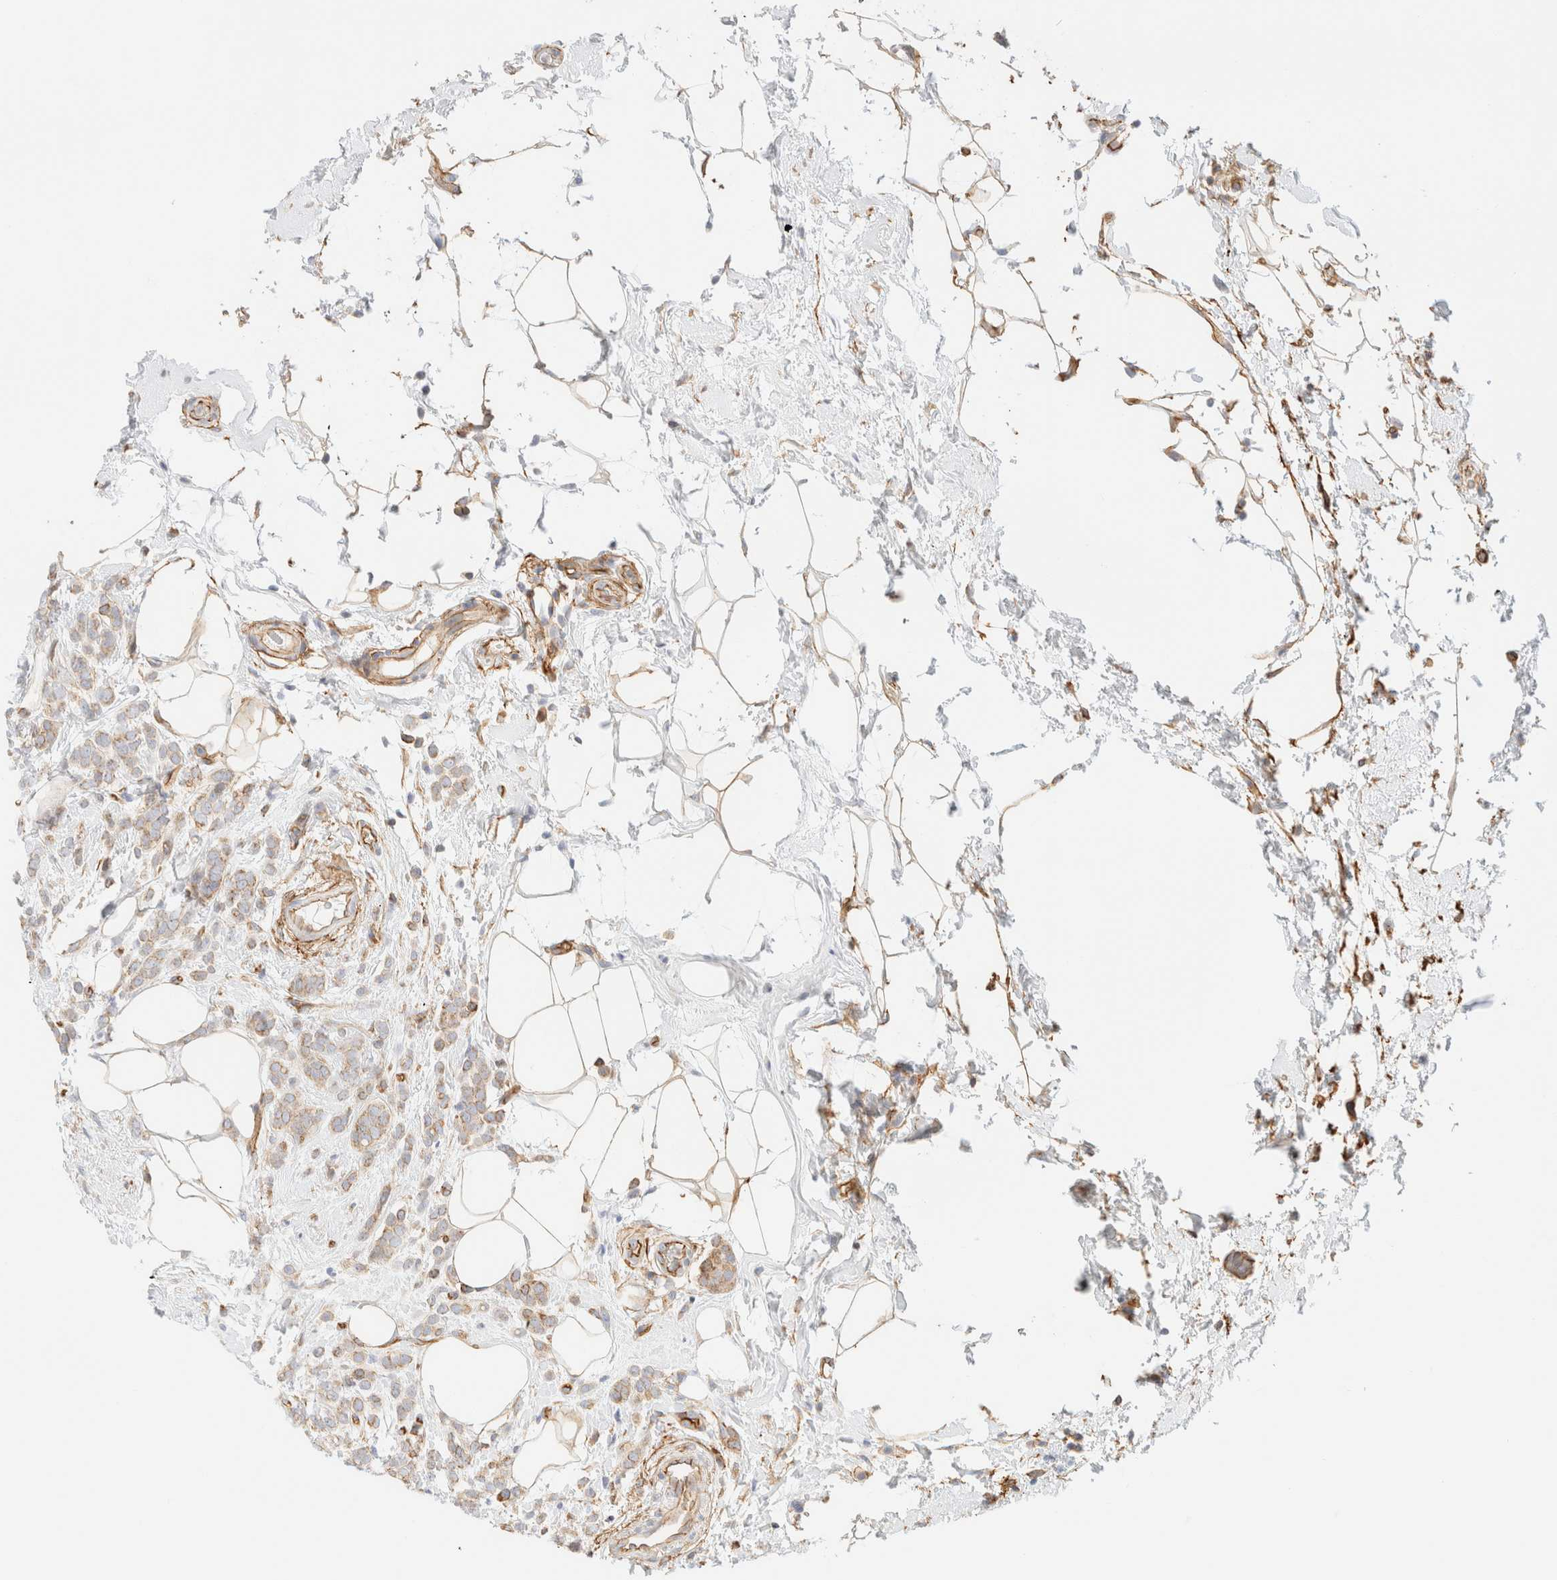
{"staining": {"intensity": "weak", "quantity": ">75%", "location": "cytoplasmic/membranous"}, "tissue": "breast cancer", "cell_type": "Tumor cells", "image_type": "cancer", "snomed": [{"axis": "morphology", "description": "Lobular carcinoma"}, {"axis": "topography", "description": "Breast"}], "caption": "The histopathology image demonstrates immunohistochemical staining of breast lobular carcinoma. There is weak cytoplasmic/membranous expression is appreciated in approximately >75% of tumor cells.", "gene": "CYB5R4", "patient": {"sex": "female", "age": 50}}